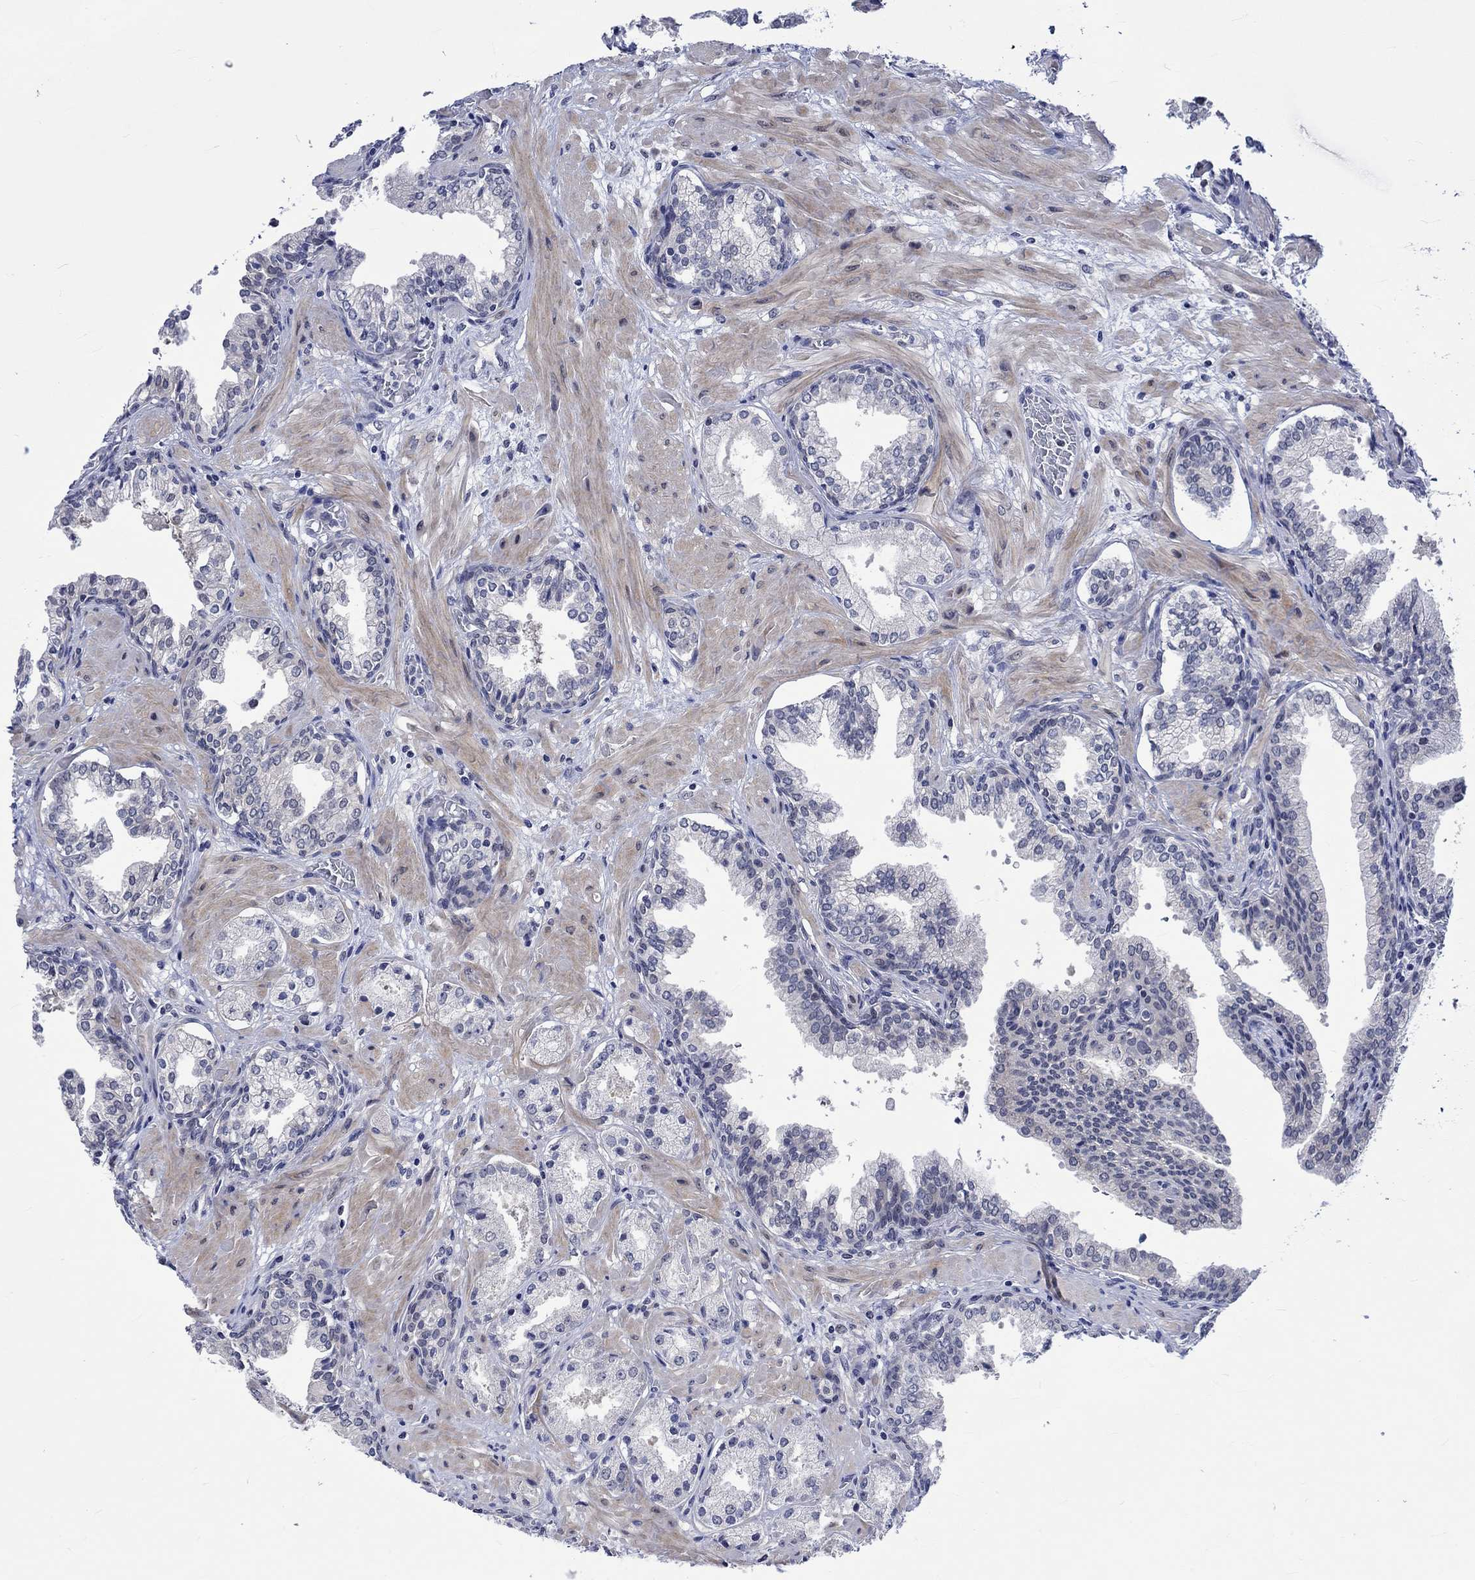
{"staining": {"intensity": "negative", "quantity": "none", "location": "none"}, "tissue": "prostate cancer", "cell_type": "Tumor cells", "image_type": "cancer", "snomed": [{"axis": "morphology", "description": "Adenocarcinoma, NOS"}, {"axis": "topography", "description": "Prostate and seminal vesicle, NOS"}, {"axis": "topography", "description": "Prostate"}], "caption": "Human prostate cancer (adenocarcinoma) stained for a protein using immunohistochemistry (IHC) reveals no positivity in tumor cells.", "gene": "E2F8", "patient": {"sex": "male", "age": 44}}